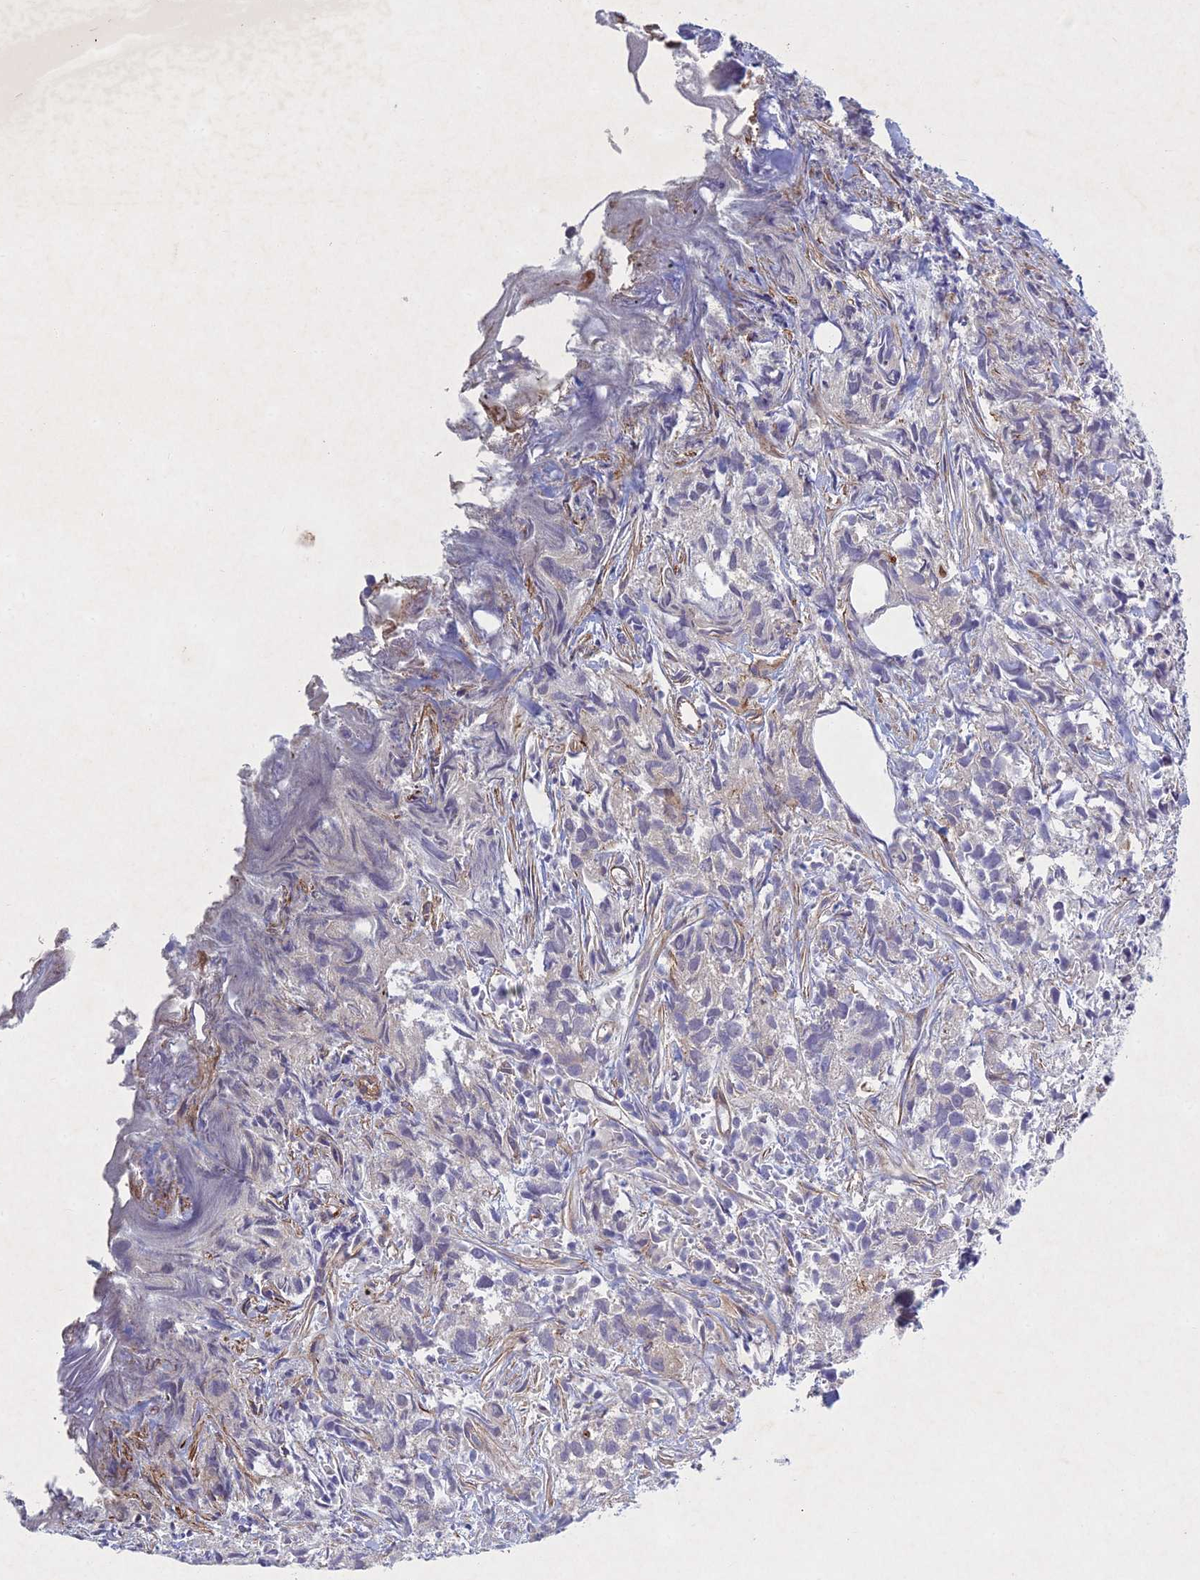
{"staining": {"intensity": "negative", "quantity": "none", "location": "none"}, "tissue": "urothelial cancer", "cell_type": "Tumor cells", "image_type": "cancer", "snomed": [{"axis": "morphology", "description": "Urothelial carcinoma, High grade"}, {"axis": "topography", "description": "Urinary bladder"}], "caption": "High power microscopy image of an IHC histopathology image of high-grade urothelial carcinoma, revealing no significant staining in tumor cells.", "gene": "PTHLH", "patient": {"sex": "female", "age": 75}}